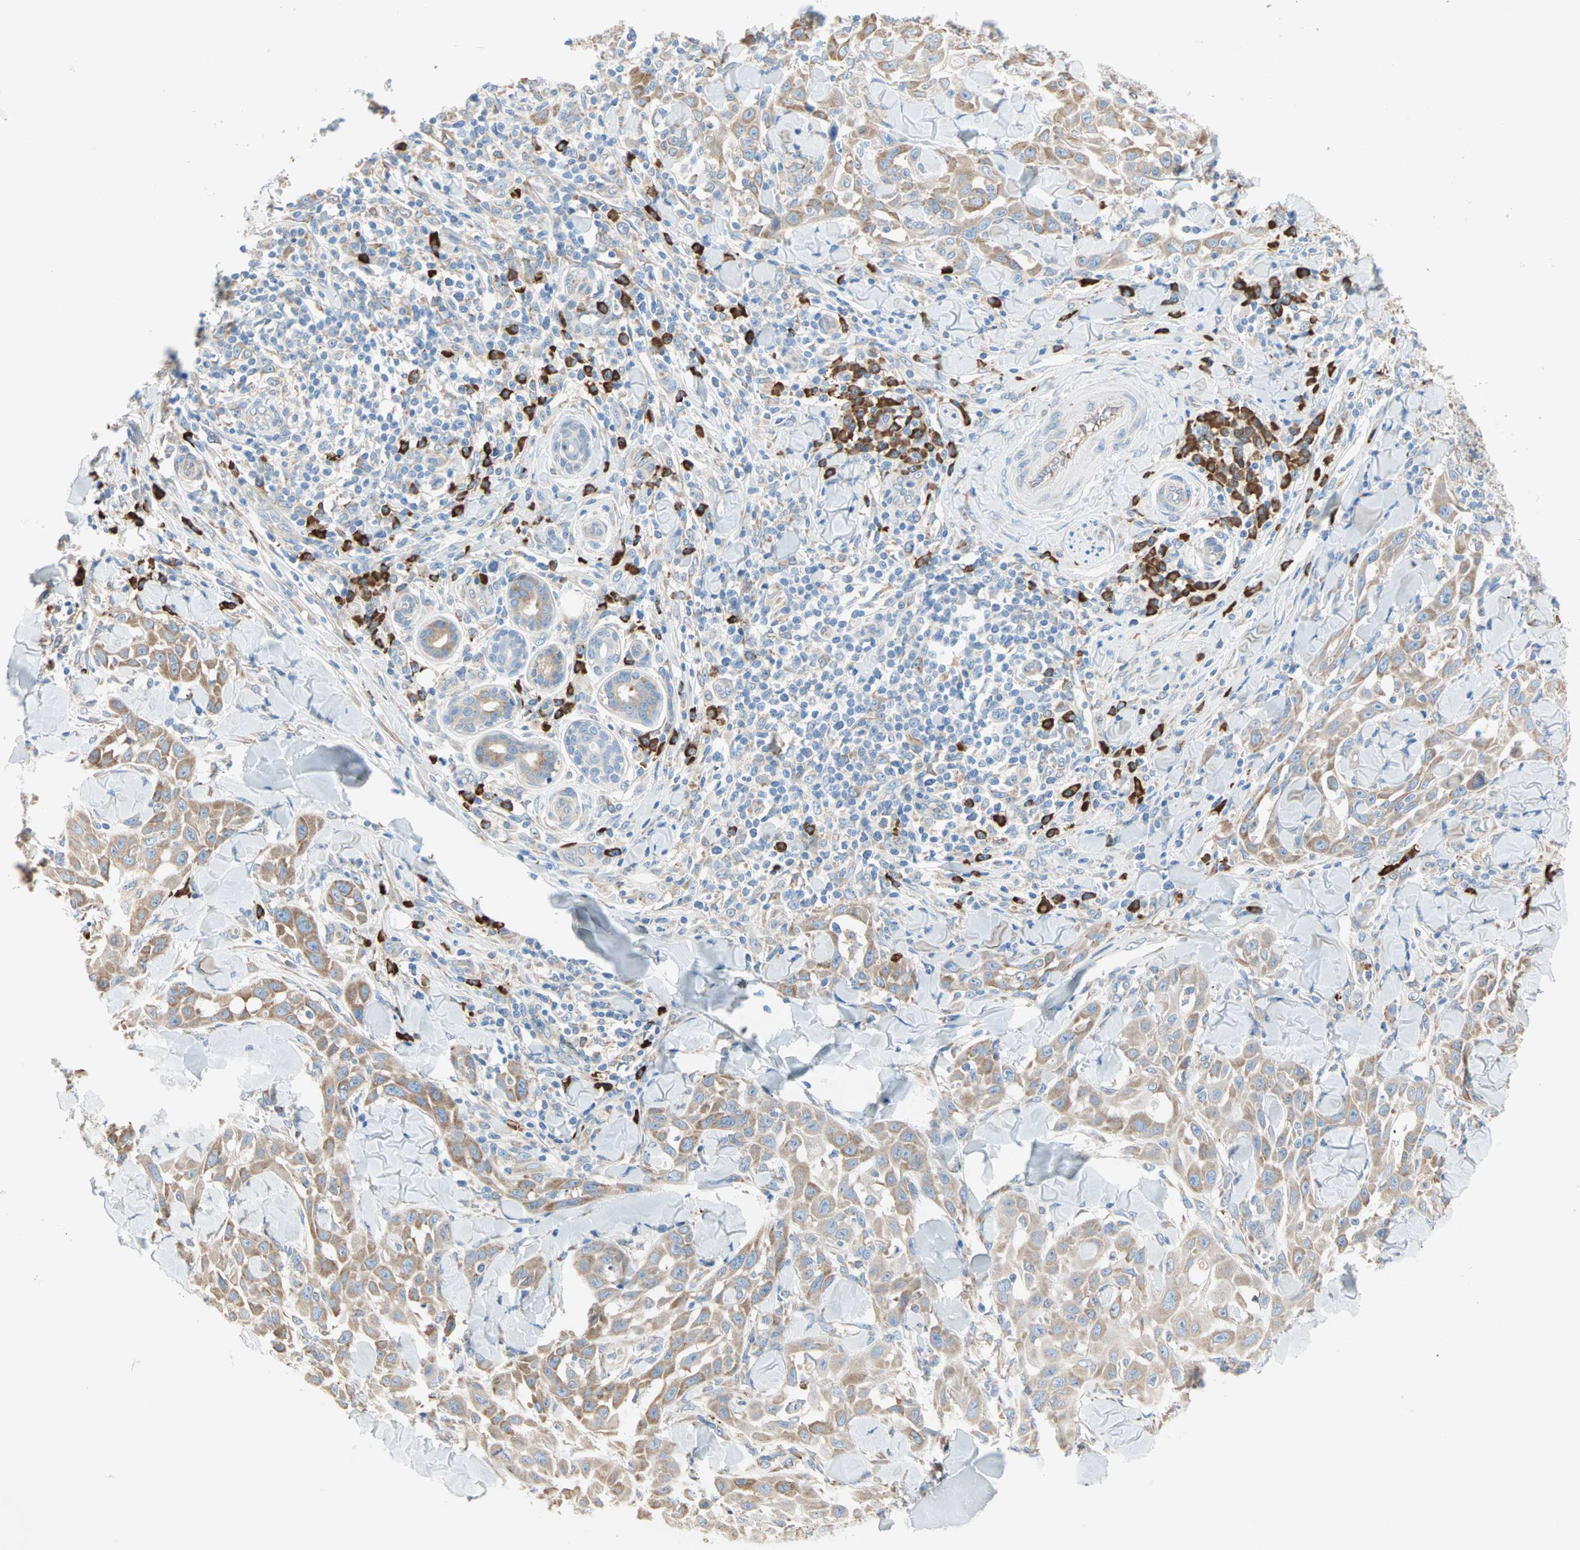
{"staining": {"intensity": "moderate", "quantity": ">75%", "location": "cytoplasmic/membranous"}, "tissue": "skin cancer", "cell_type": "Tumor cells", "image_type": "cancer", "snomed": [{"axis": "morphology", "description": "Squamous cell carcinoma, NOS"}, {"axis": "topography", "description": "Skin"}], "caption": "IHC of skin squamous cell carcinoma reveals medium levels of moderate cytoplasmic/membranous positivity in about >75% of tumor cells.", "gene": "PLCXD1", "patient": {"sex": "male", "age": 24}}